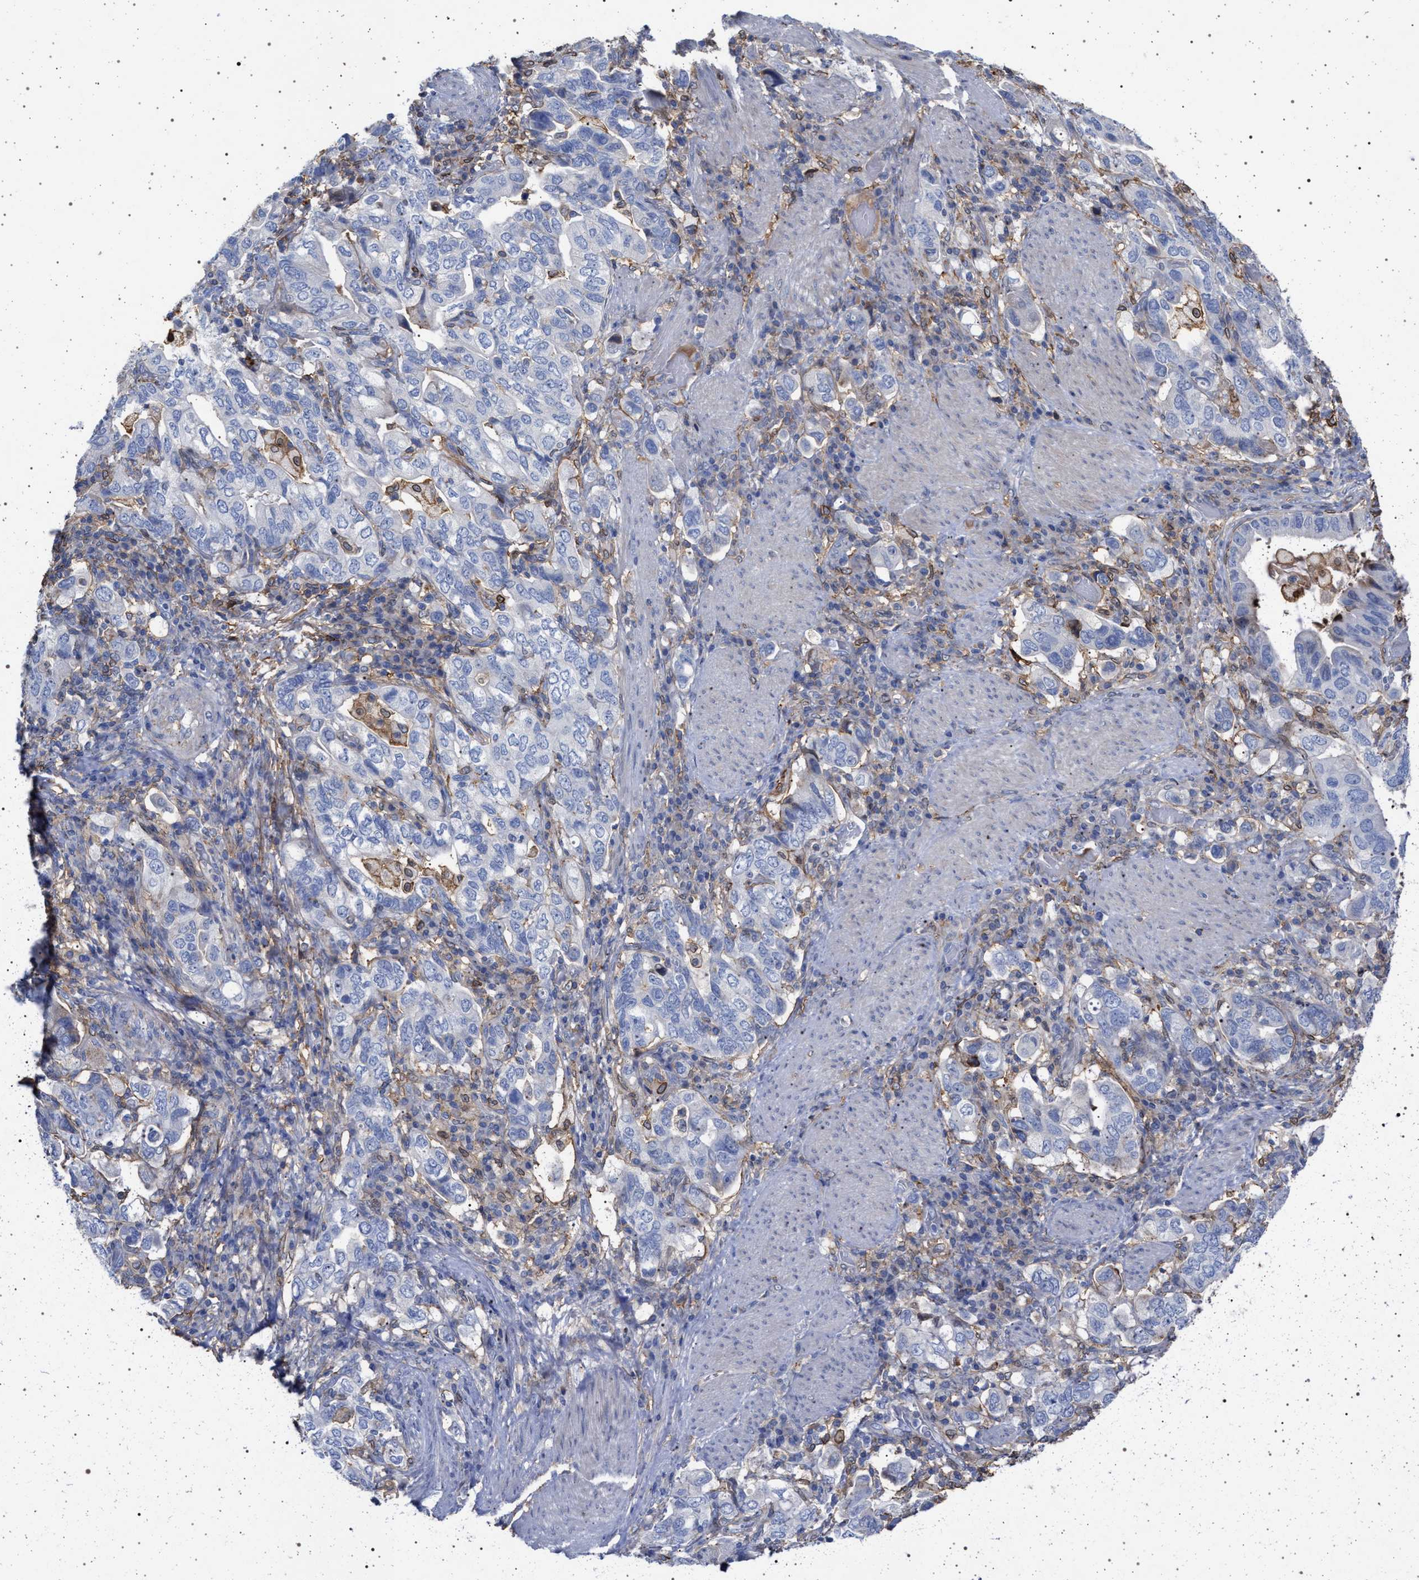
{"staining": {"intensity": "negative", "quantity": "none", "location": "none"}, "tissue": "stomach cancer", "cell_type": "Tumor cells", "image_type": "cancer", "snomed": [{"axis": "morphology", "description": "Adenocarcinoma, NOS"}, {"axis": "topography", "description": "Stomach, upper"}], "caption": "Tumor cells show no significant protein expression in adenocarcinoma (stomach). The staining is performed using DAB (3,3'-diaminobenzidine) brown chromogen with nuclei counter-stained in using hematoxylin.", "gene": "PLG", "patient": {"sex": "male", "age": 62}}